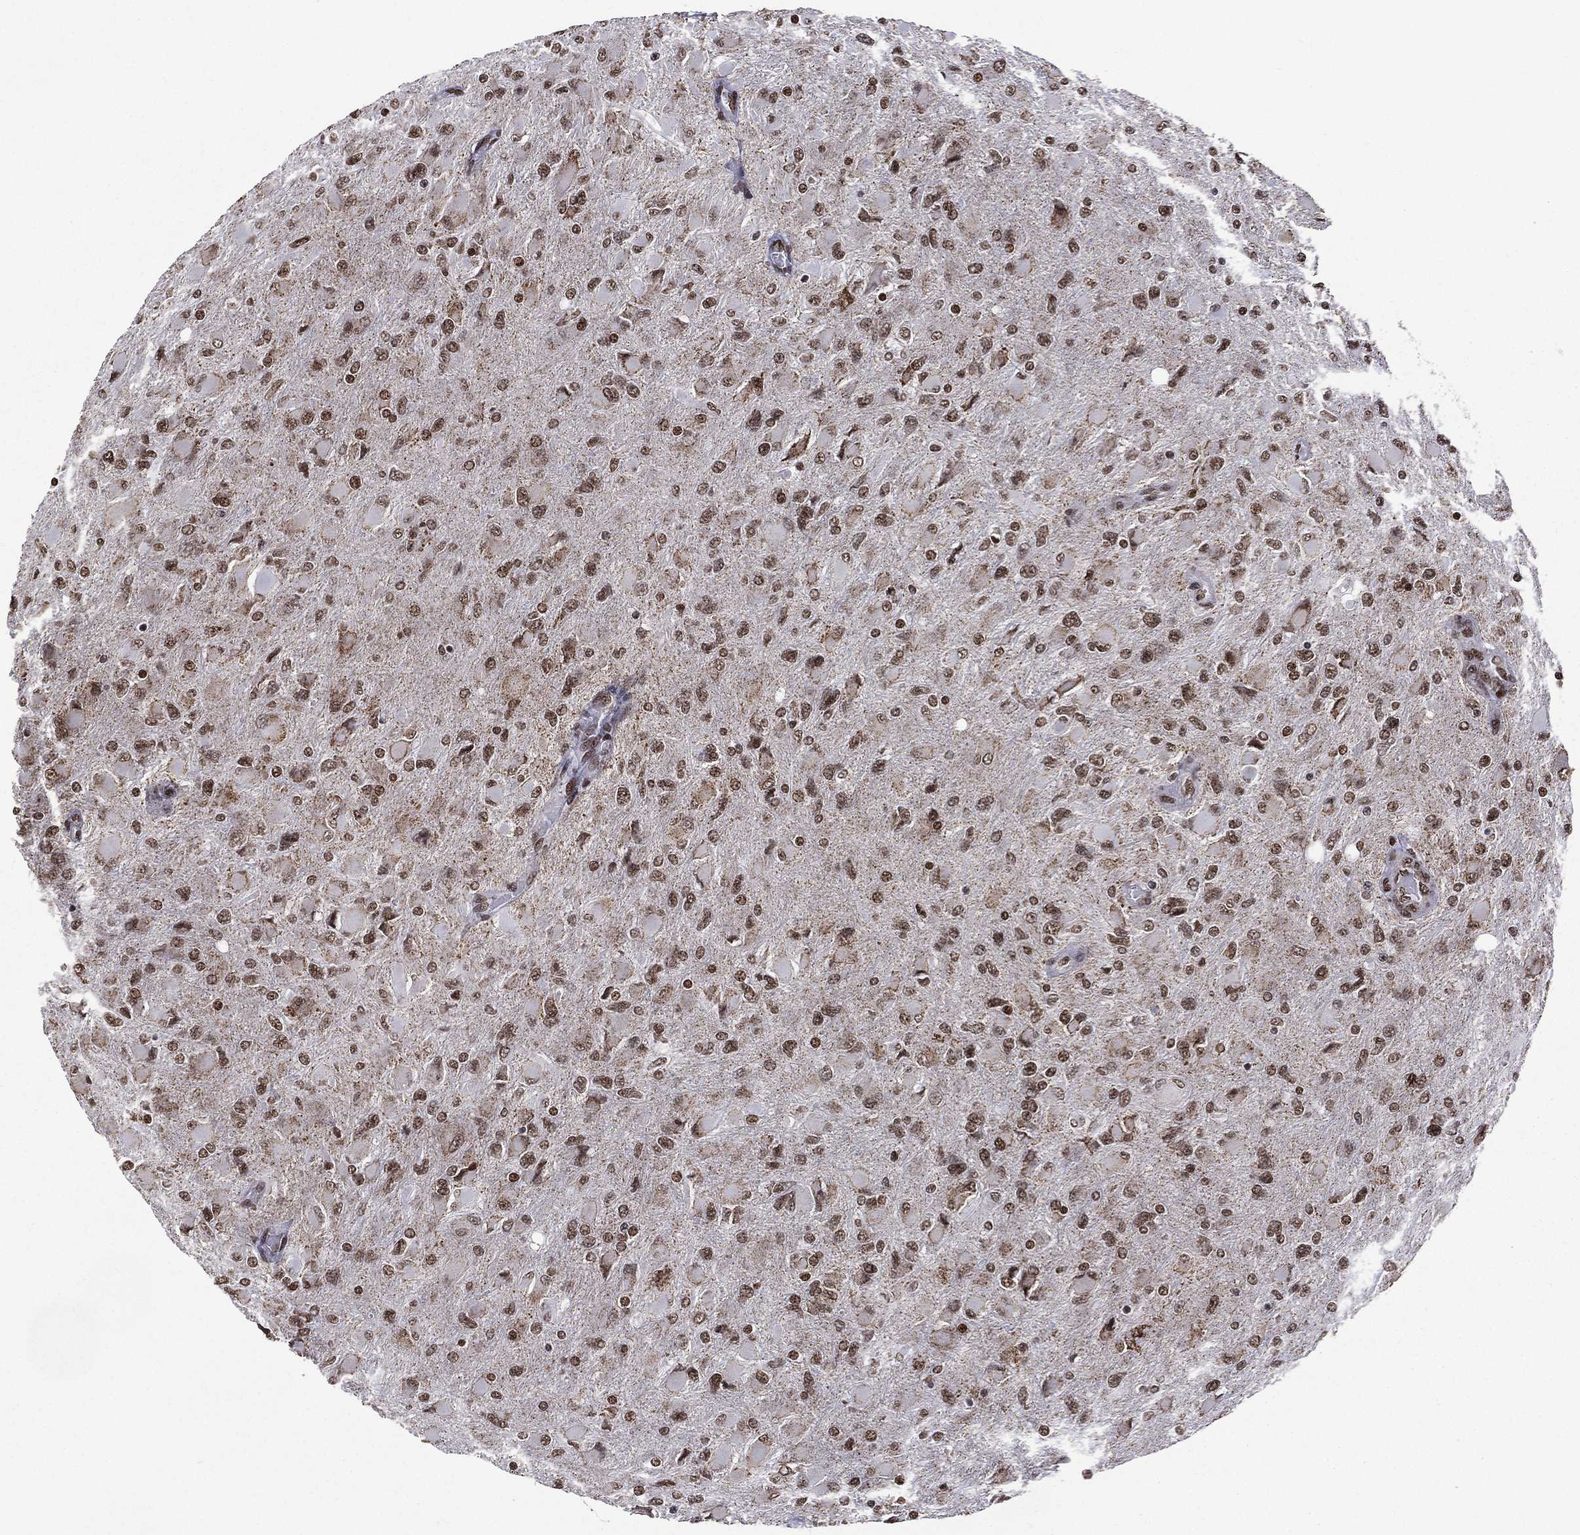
{"staining": {"intensity": "strong", "quantity": ">75%", "location": "nuclear"}, "tissue": "glioma", "cell_type": "Tumor cells", "image_type": "cancer", "snomed": [{"axis": "morphology", "description": "Glioma, malignant, High grade"}, {"axis": "topography", "description": "Cerebral cortex"}], "caption": "Immunohistochemical staining of malignant high-grade glioma reveals strong nuclear protein positivity in about >75% of tumor cells. (brown staining indicates protein expression, while blue staining denotes nuclei).", "gene": "C5orf24", "patient": {"sex": "female", "age": 36}}